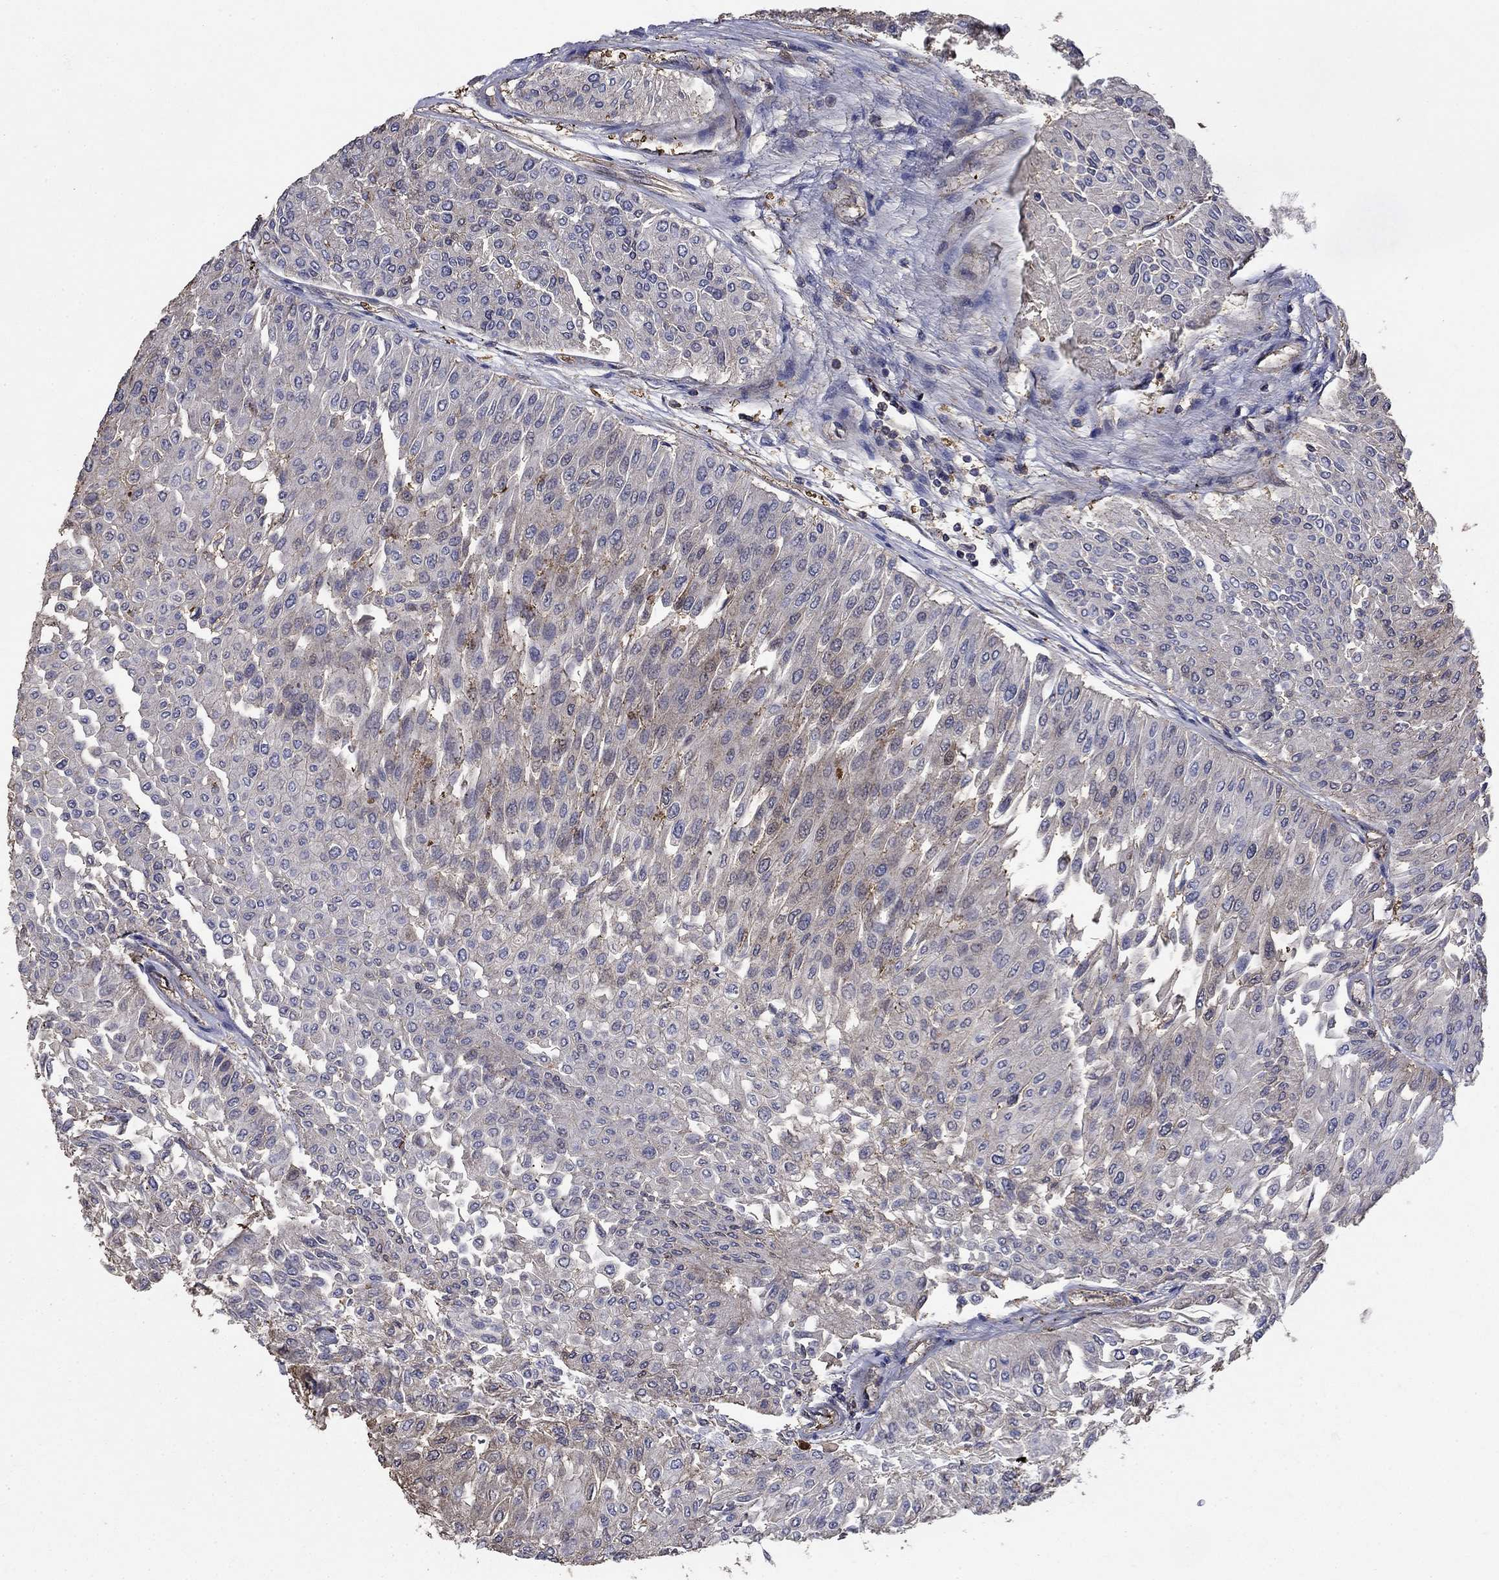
{"staining": {"intensity": "negative", "quantity": "none", "location": "none"}, "tissue": "urothelial cancer", "cell_type": "Tumor cells", "image_type": "cancer", "snomed": [{"axis": "morphology", "description": "Urothelial carcinoma, Low grade"}, {"axis": "topography", "description": "Urinary bladder"}], "caption": "The immunohistochemistry micrograph has no significant positivity in tumor cells of low-grade urothelial carcinoma tissue. Nuclei are stained in blue.", "gene": "DVL1", "patient": {"sex": "male", "age": 67}}